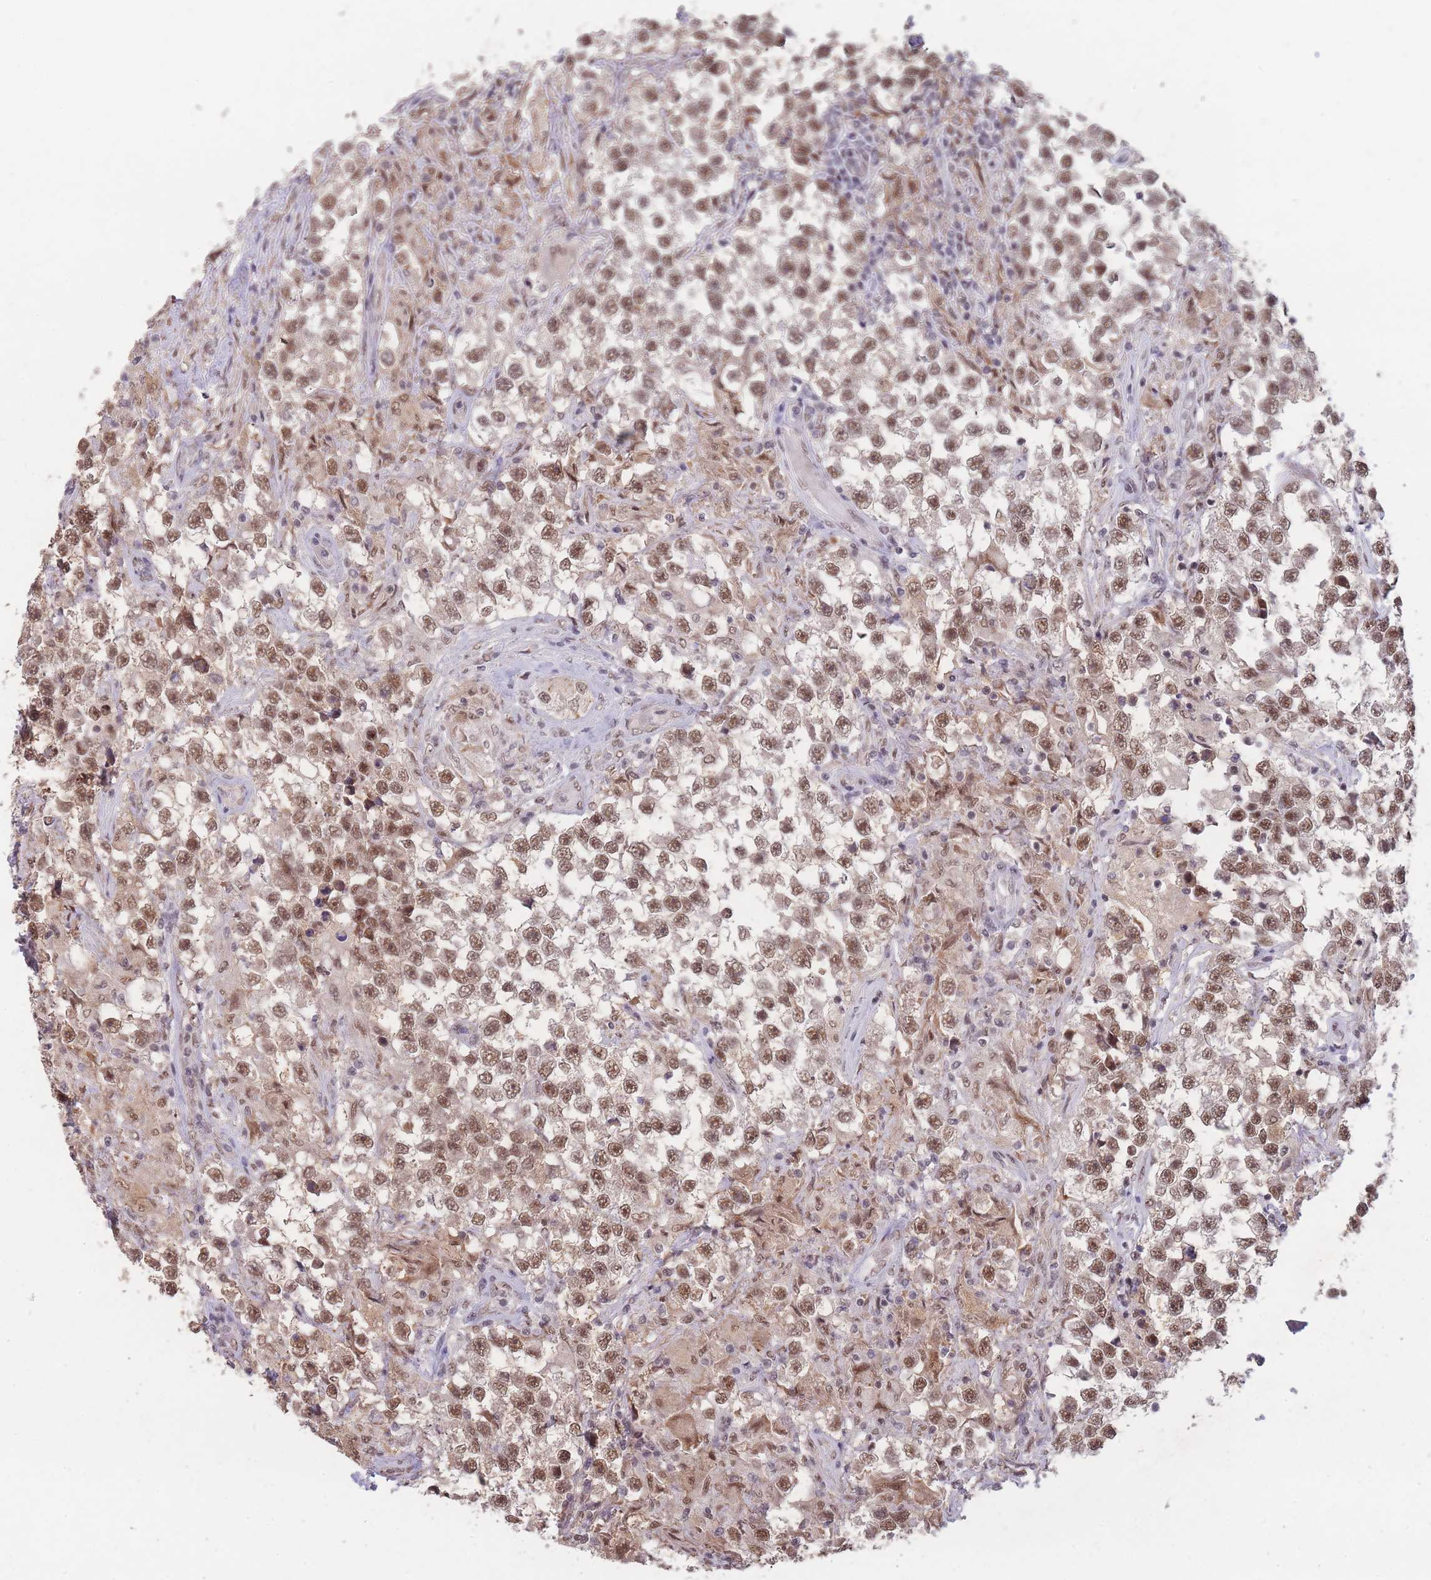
{"staining": {"intensity": "moderate", "quantity": ">75%", "location": "nuclear"}, "tissue": "testis cancer", "cell_type": "Tumor cells", "image_type": "cancer", "snomed": [{"axis": "morphology", "description": "Seminoma, NOS"}, {"axis": "topography", "description": "Testis"}], "caption": "Protein staining of testis cancer tissue displays moderate nuclear staining in about >75% of tumor cells. (DAB IHC, brown staining for protein, blue staining for nuclei).", "gene": "SNRPA1", "patient": {"sex": "male", "age": 46}}